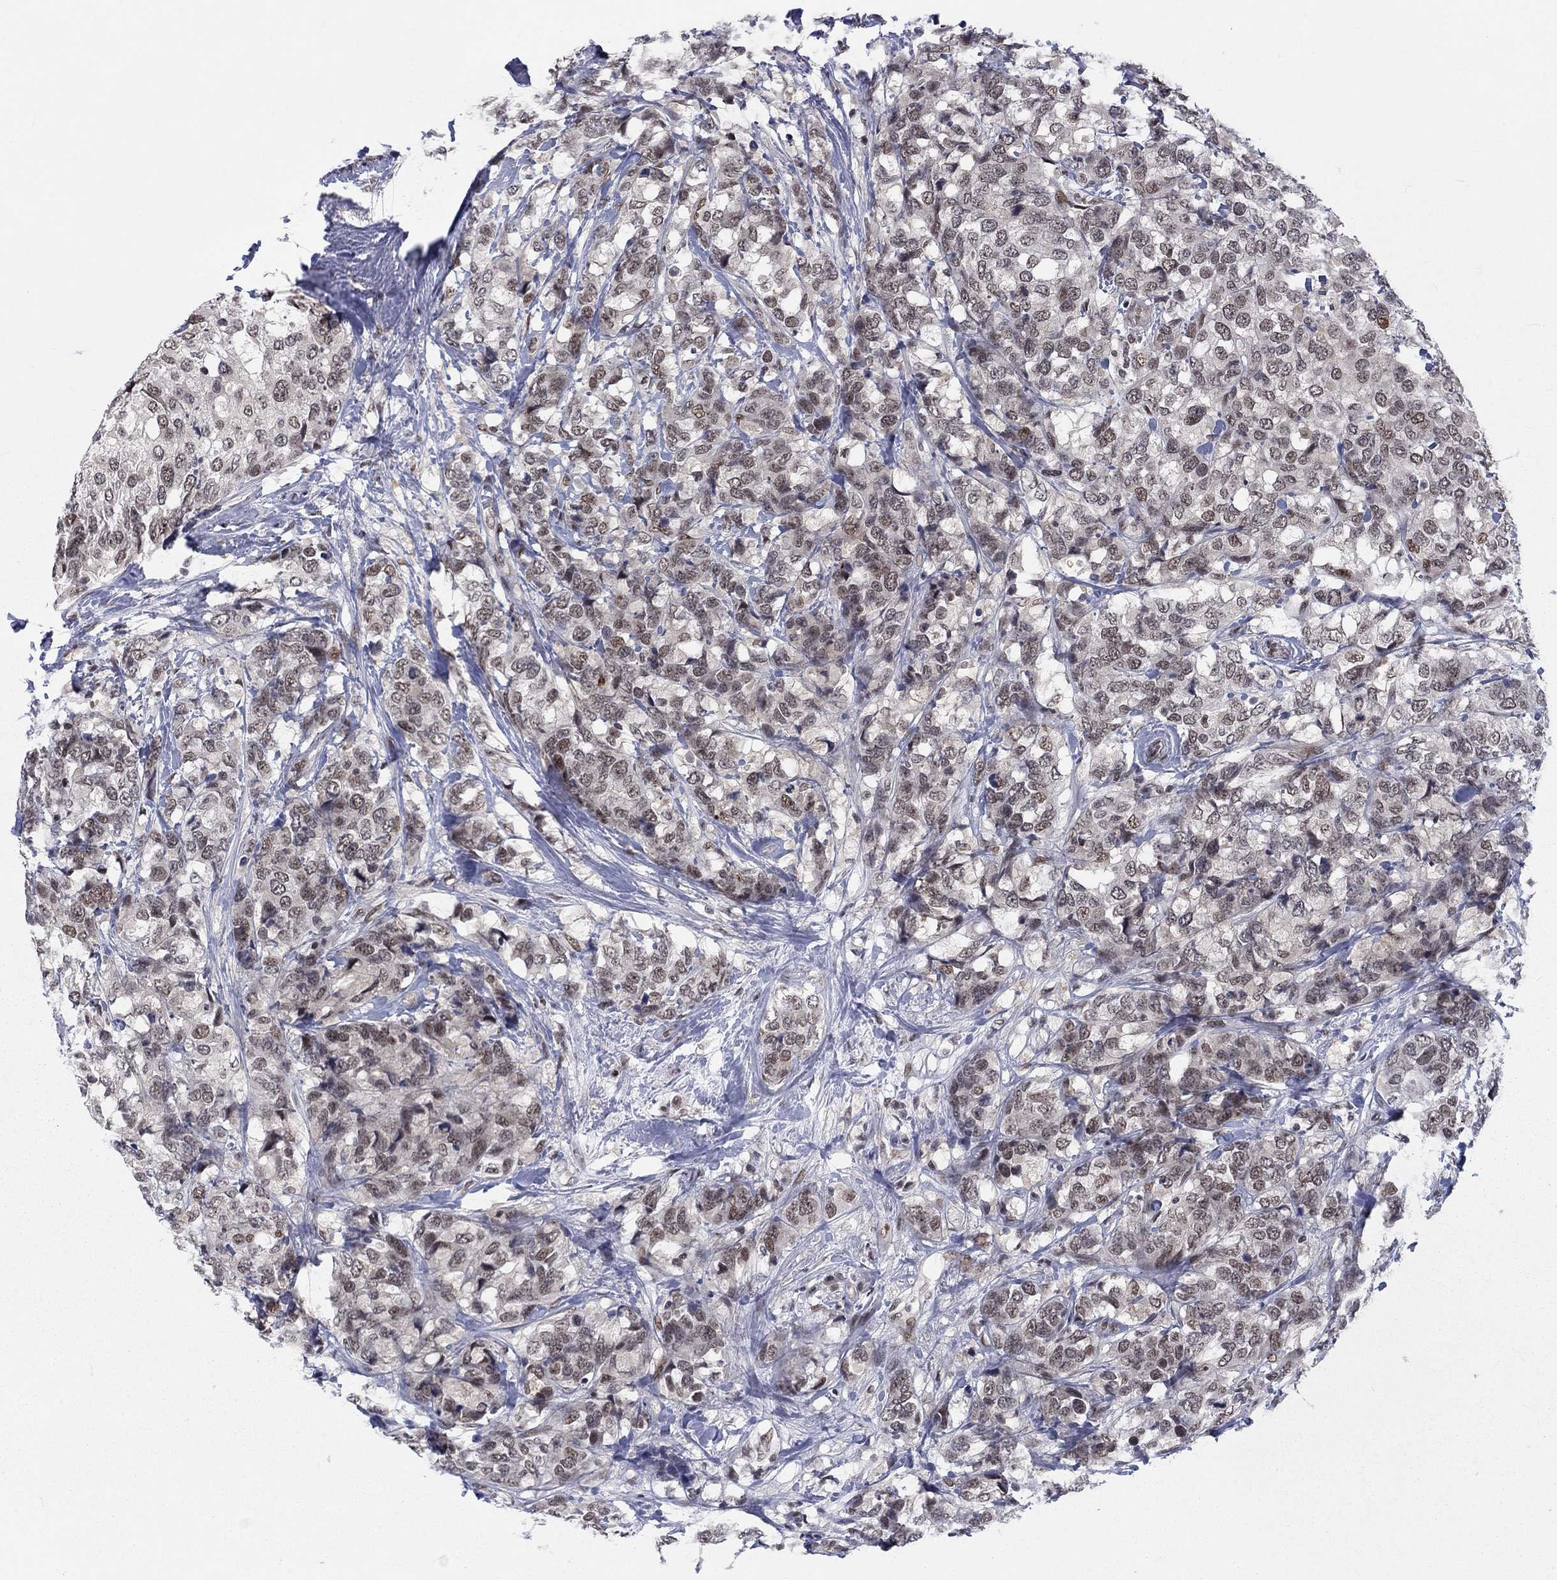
{"staining": {"intensity": "weak", "quantity": "25%-75%", "location": "nuclear"}, "tissue": "breast cancer", "cell_type": "Tumor cells", "image_type": "cancer", "snomed": [{"axis": "morphology", "description": "Lobular carcinoma"}, {"axis": "topography", "description": "Breast"}], "caption": "This histopathology image exhibits IHC staining of human lobular carcinoma (breast), with low weak nuclear staining in approximately 25%-75% of tumor cells.", "gene": "FYTTD1", "patient": {"sex": "female", "age": 59}}